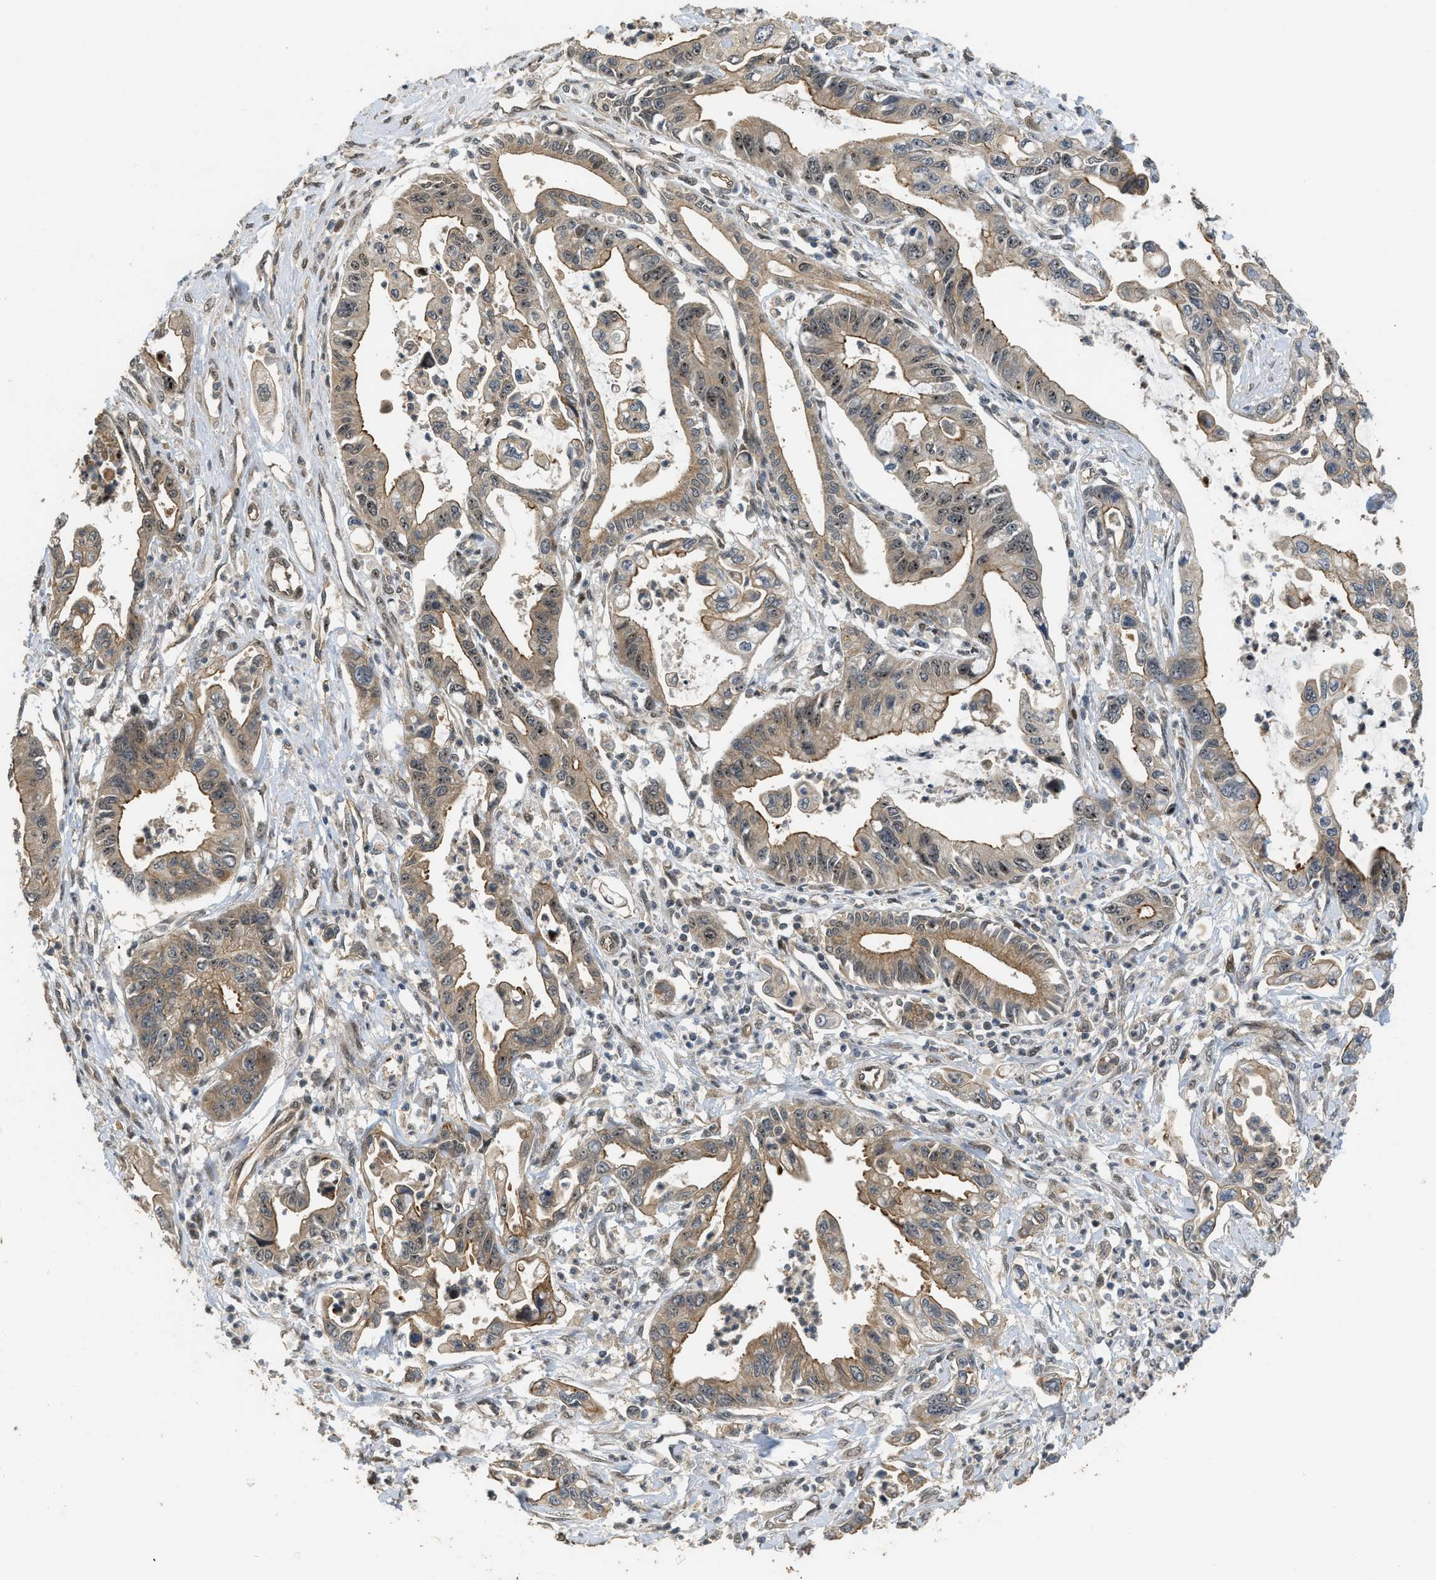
{"staining": {"intensity": "moderate", "quantity": ">75%", "location": "cytoplasmic/membranous,nuclear"}, "tissue": "pancreatic cancer", "cell_type": "Tumor cells", "image_type": "cancer", "snomed": [{"axis": "morphology", "description": "Adenocarcinoma, NOS"}, {"axis": "topography", "description": "Pancreas"}], "caption": "Human adenocarcinoma (pancreatic) stained with a protein marker reveals moderate staining in tumor cells.", "gene": "GET1", "patient": {"sex": "male", "age": 56}}